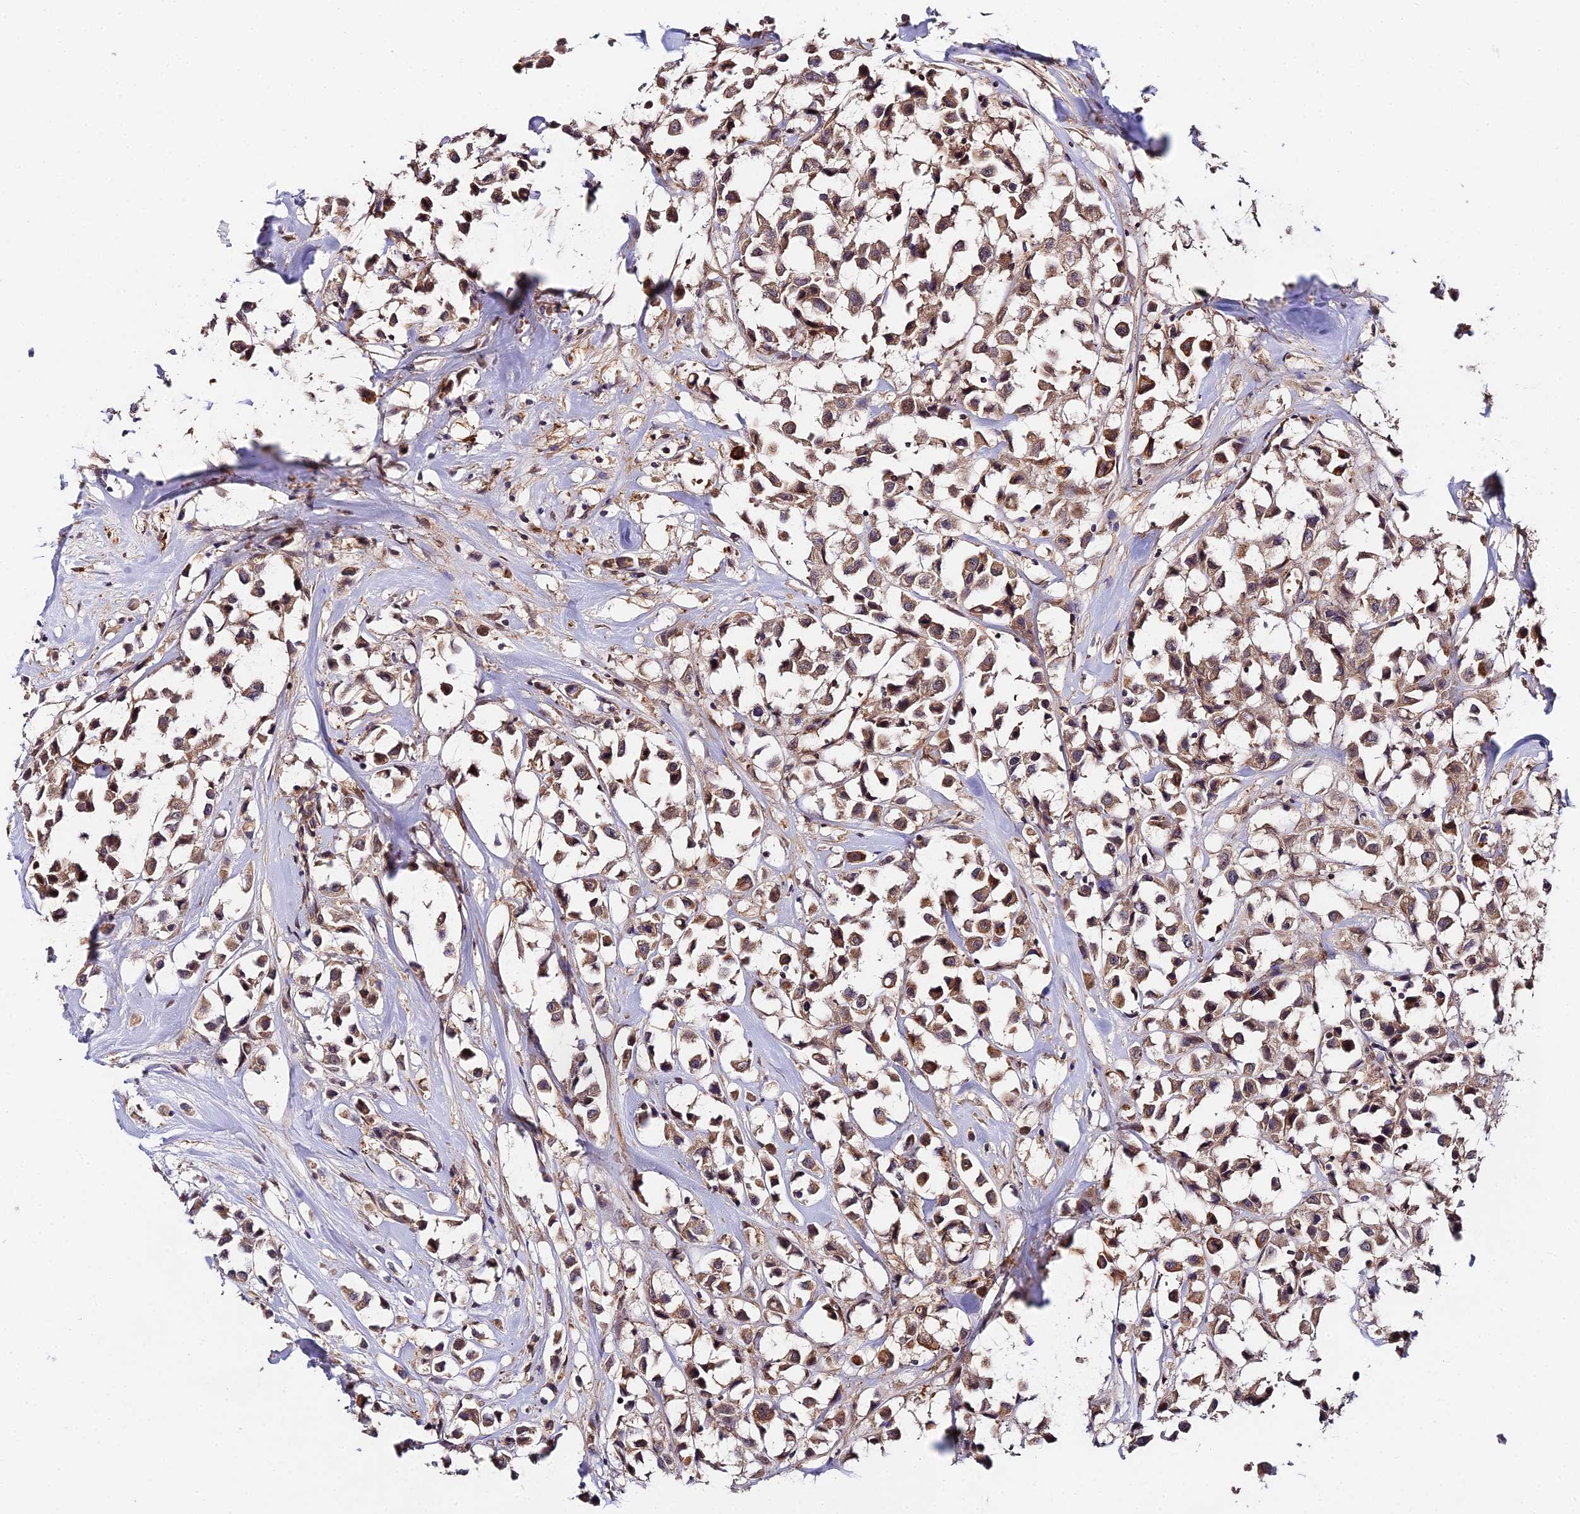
{"staining": {"intensity": "moderate", "quantity": ">75%", "location": "cytoplasmic/membranous"}, "tissue": "breast cancer", "cell_type": "Tumor cells", "image_type": "cancer", "snomed": [{"axis": "morphology", "description": "Duct carcinoma"}, {"axis": "topography", "description": "Breast"}], "caption": "This micrograph displays breast cancer (intraductal carcinoma) stained with immunohistochemistry to label a protein in brown. The cytoplasmic/membranous of tumor cells show moderate positivity for the protein. Nuclei are counter-stained blue.", "gene": "ZBED8", "patient": {"sex": "female", "age": 61}}